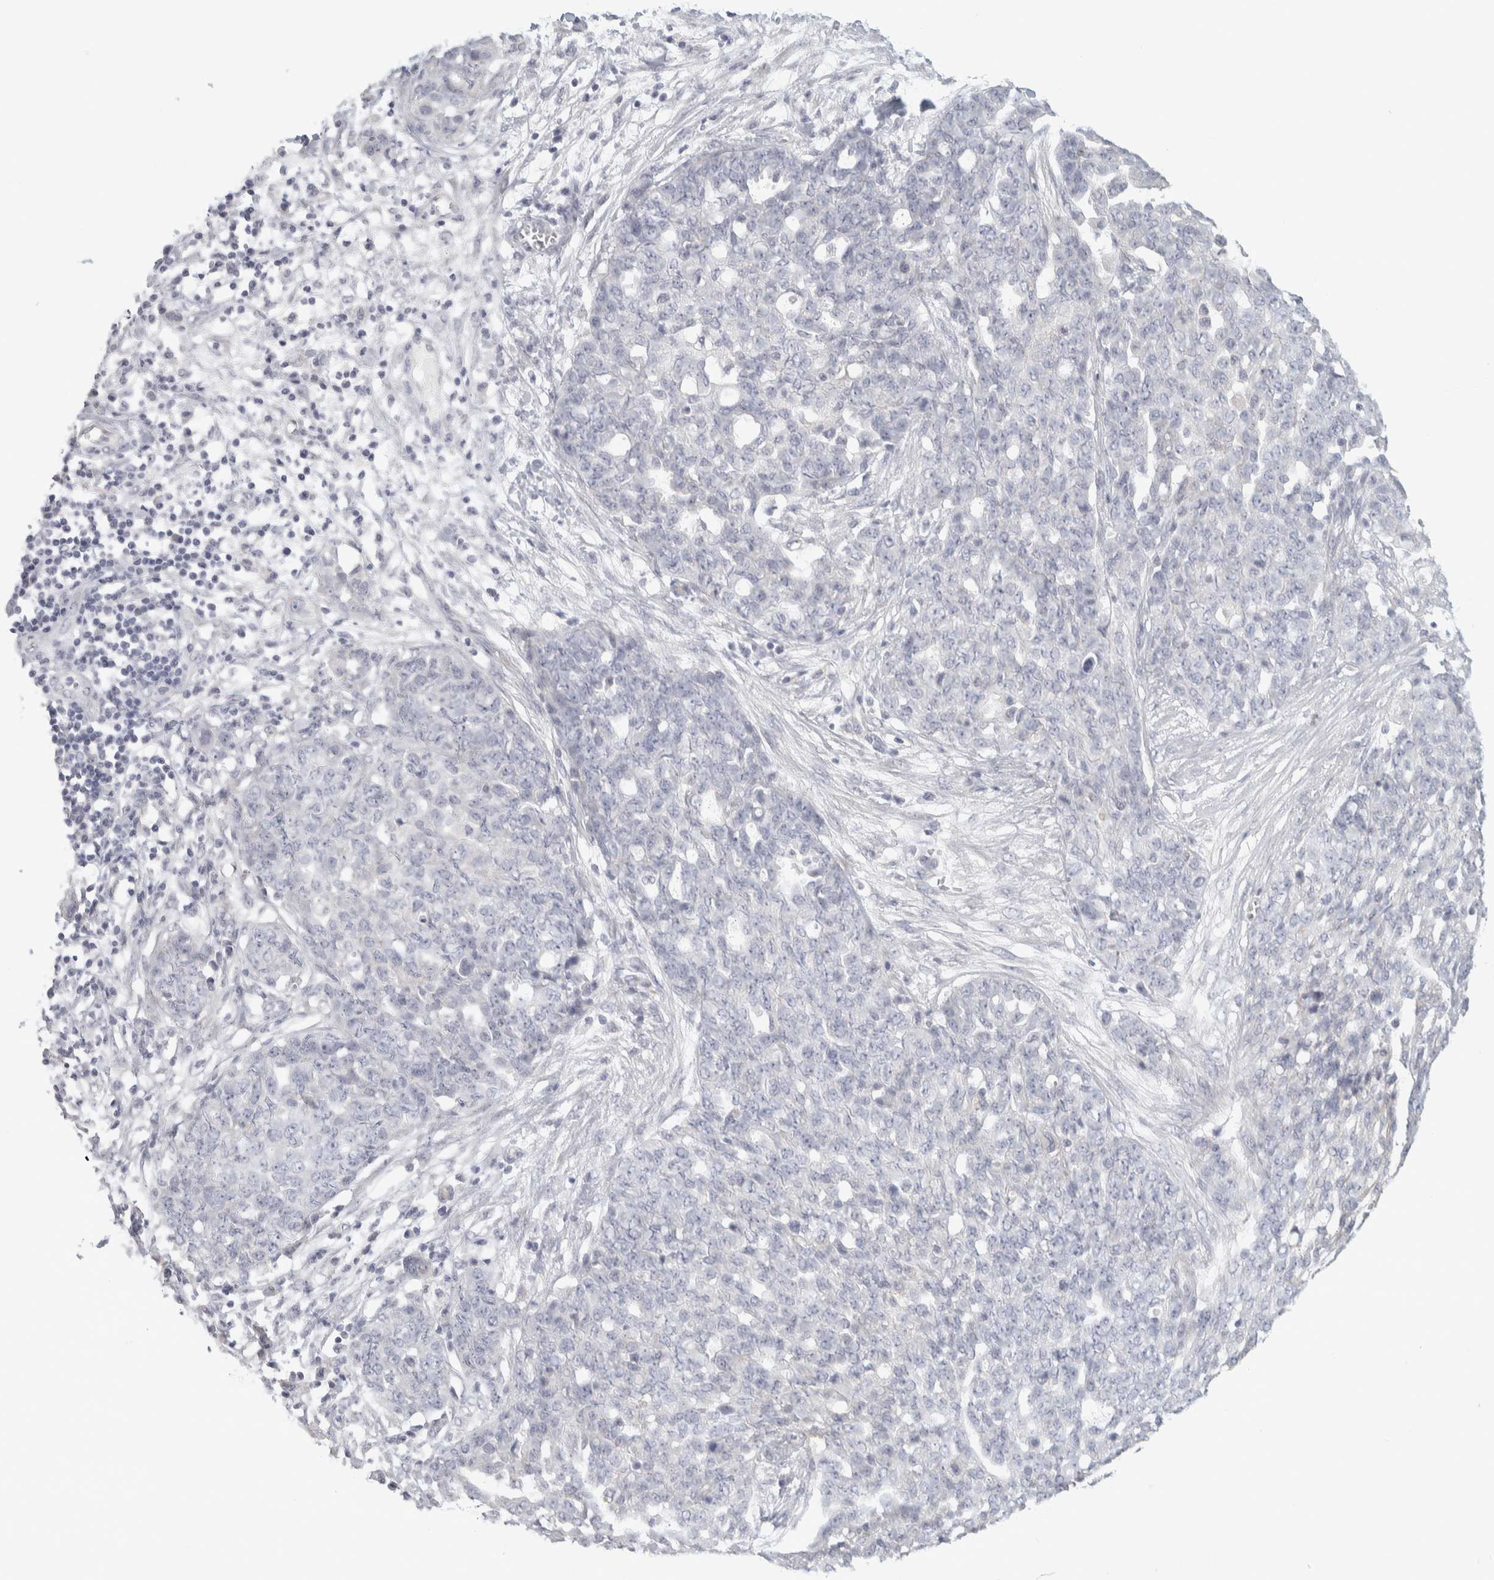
{"staining": {"intensity": "negative", "quantity": "none", "location": "none"}, "tissue": "ovarian cancer", "cell_type": "Tumor cells", "image_type": "cancer", "snomed": [{"axis": "morphology", "description": "Cystadenocarcinoma, serous, NOS"}, {"axis": "topography", "description": "Soft tissue"}, {"axis": "topography", "description": "Ovary"}], "caption": "Immunohistochemistry of human ovarian cancer (serous cystadenocarcinoma) exhibits no positivity in tumor cells.", "gene": "DCXR", "patient": {"sex": "female", "age": 57}}